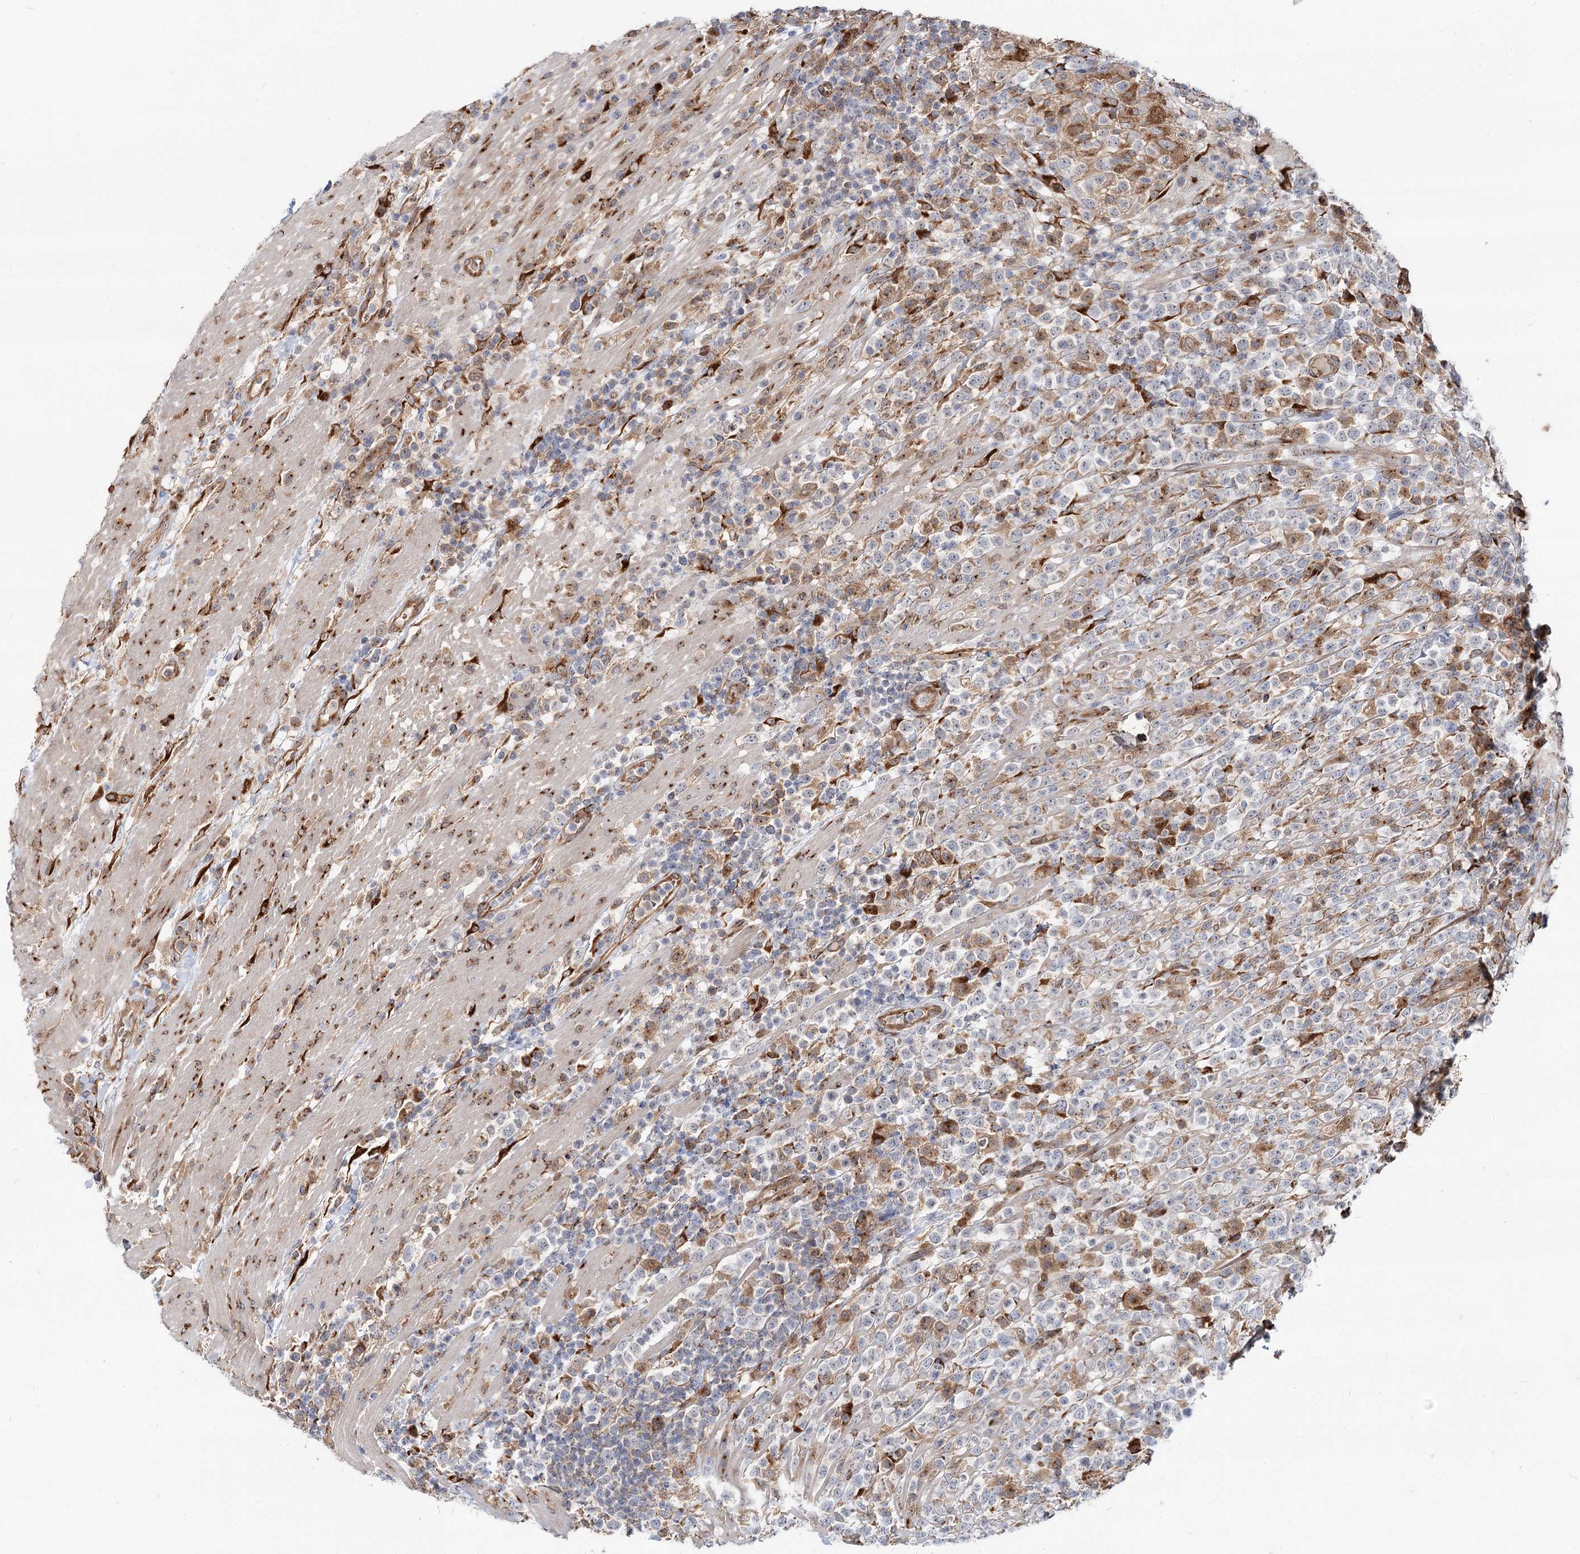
{"staining": {"intensity": "negative", "quantity": "none", "location": "none"}, "tissue": "lymphoma", "cell_type": "Tumor cells", "image_type": "cancer", "snomed": [{"axis": "morphology", "description": "Malignant lymphoma, non-Hodgkin's type, High grade"}, {"axis": "topography", "description": "Colon"}], "caption": "This histopathology image is of lymphoma stained with immunohistochemistry (IHC) to label a protein in brown with the nuclei are counter-stained blue. There is no positivity in tumor cells.", "gene": "SPART", "patient": {"sex": "female", "age": 53}}